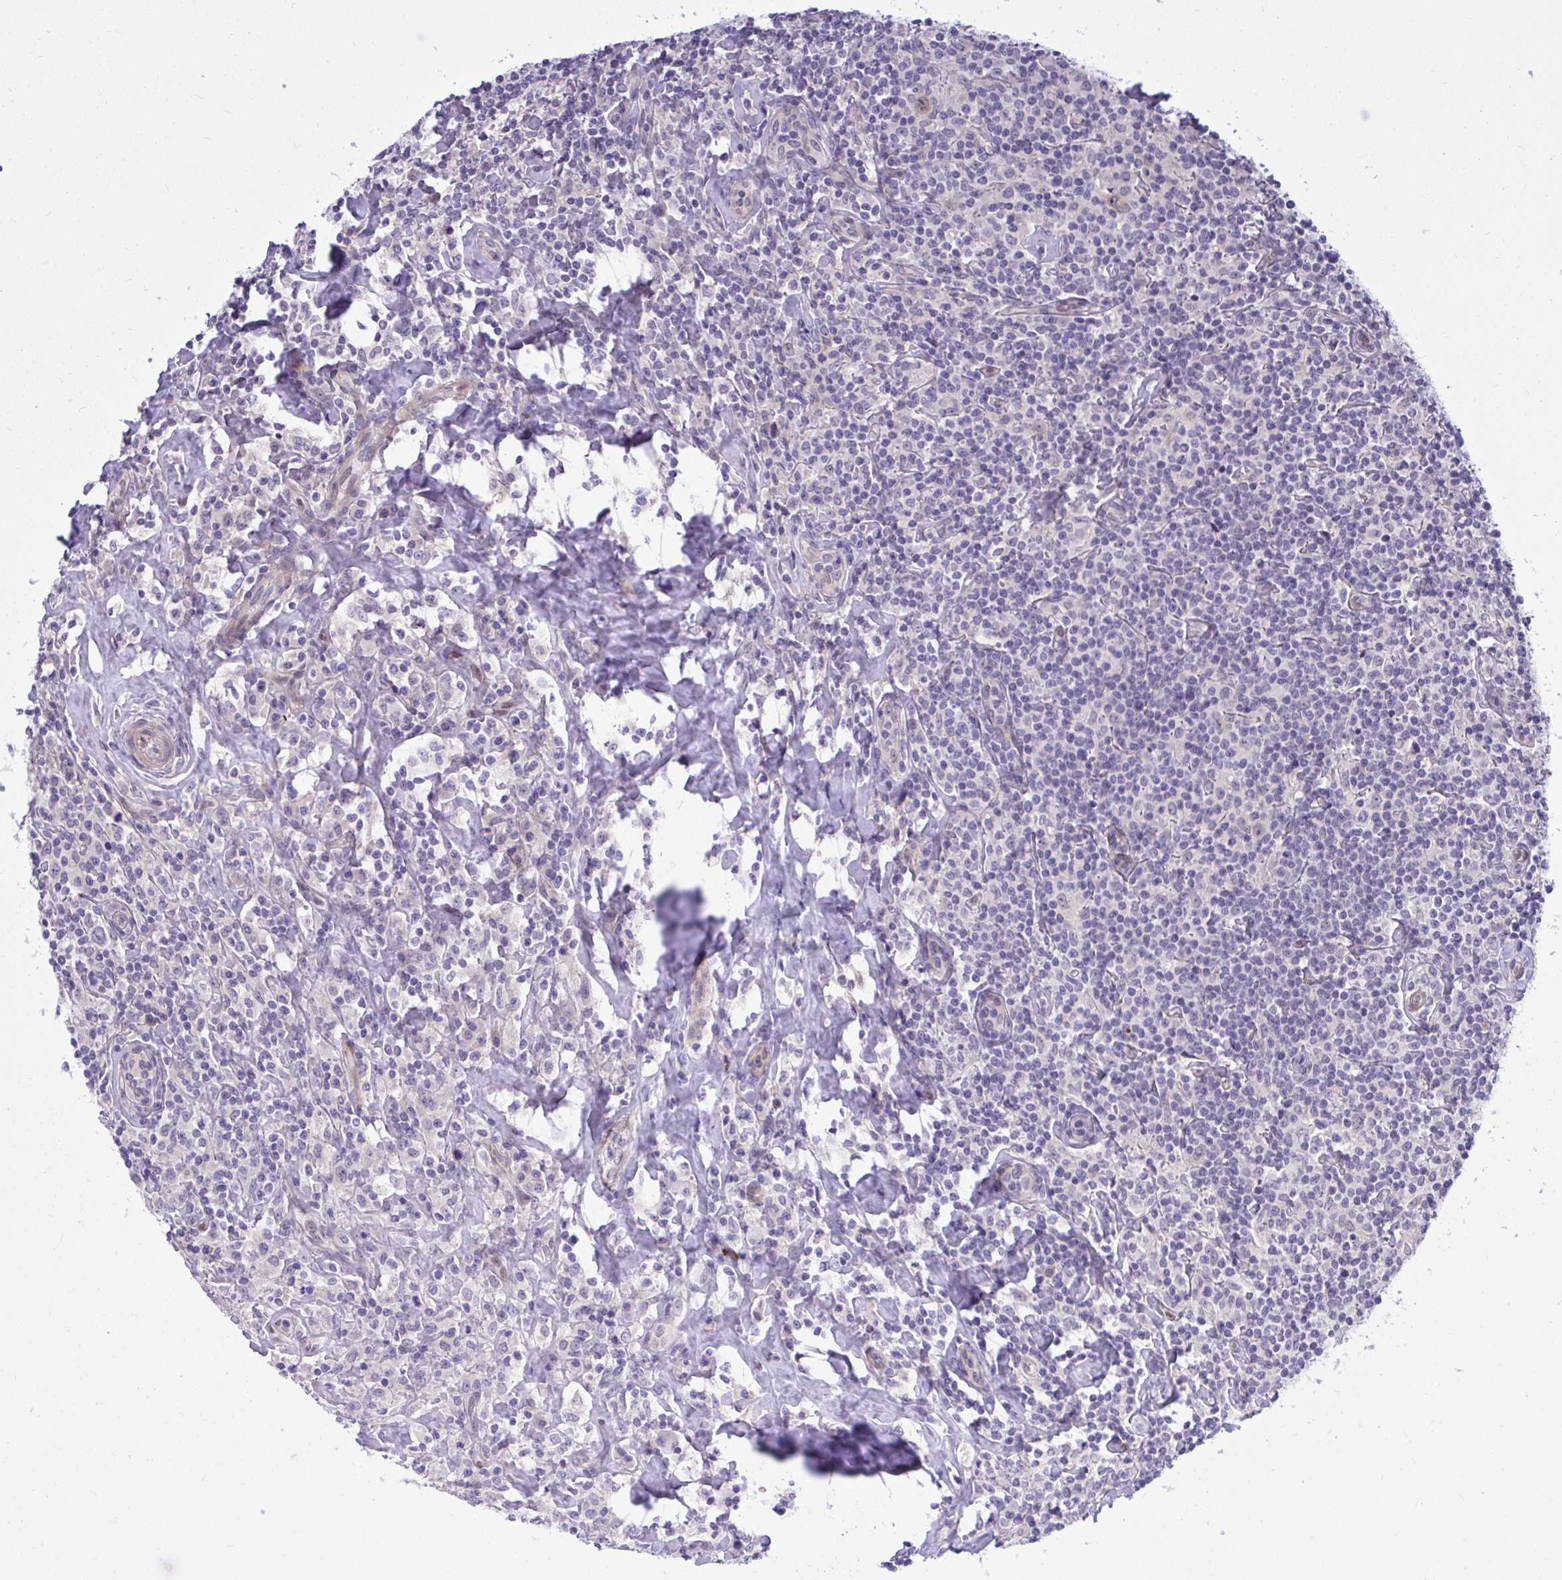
{"staining": {"intensity": "negative", "quantity": "none", "location": "none"}, "tissue": "lymphoma", "cell_type": "Tumor cells", "image_type": "cancer", "snomed": [{"axis": "morphology", "description": "Hodgkin's disease, NOS"}, {"axis": "morphology", "description": "Hodgkin's lymphoma, nodular sclerosis"}, {"axis": "topography", "description": "Lymph node"}], "caption": "Human Hodgkin's lymphoma, nodular sclerosis stained for a protein using immunohistochemistry exhibits no staining in tumor cells.", "gene": "HMBOX1", "patient": {"sex": "female", "age": 10}}